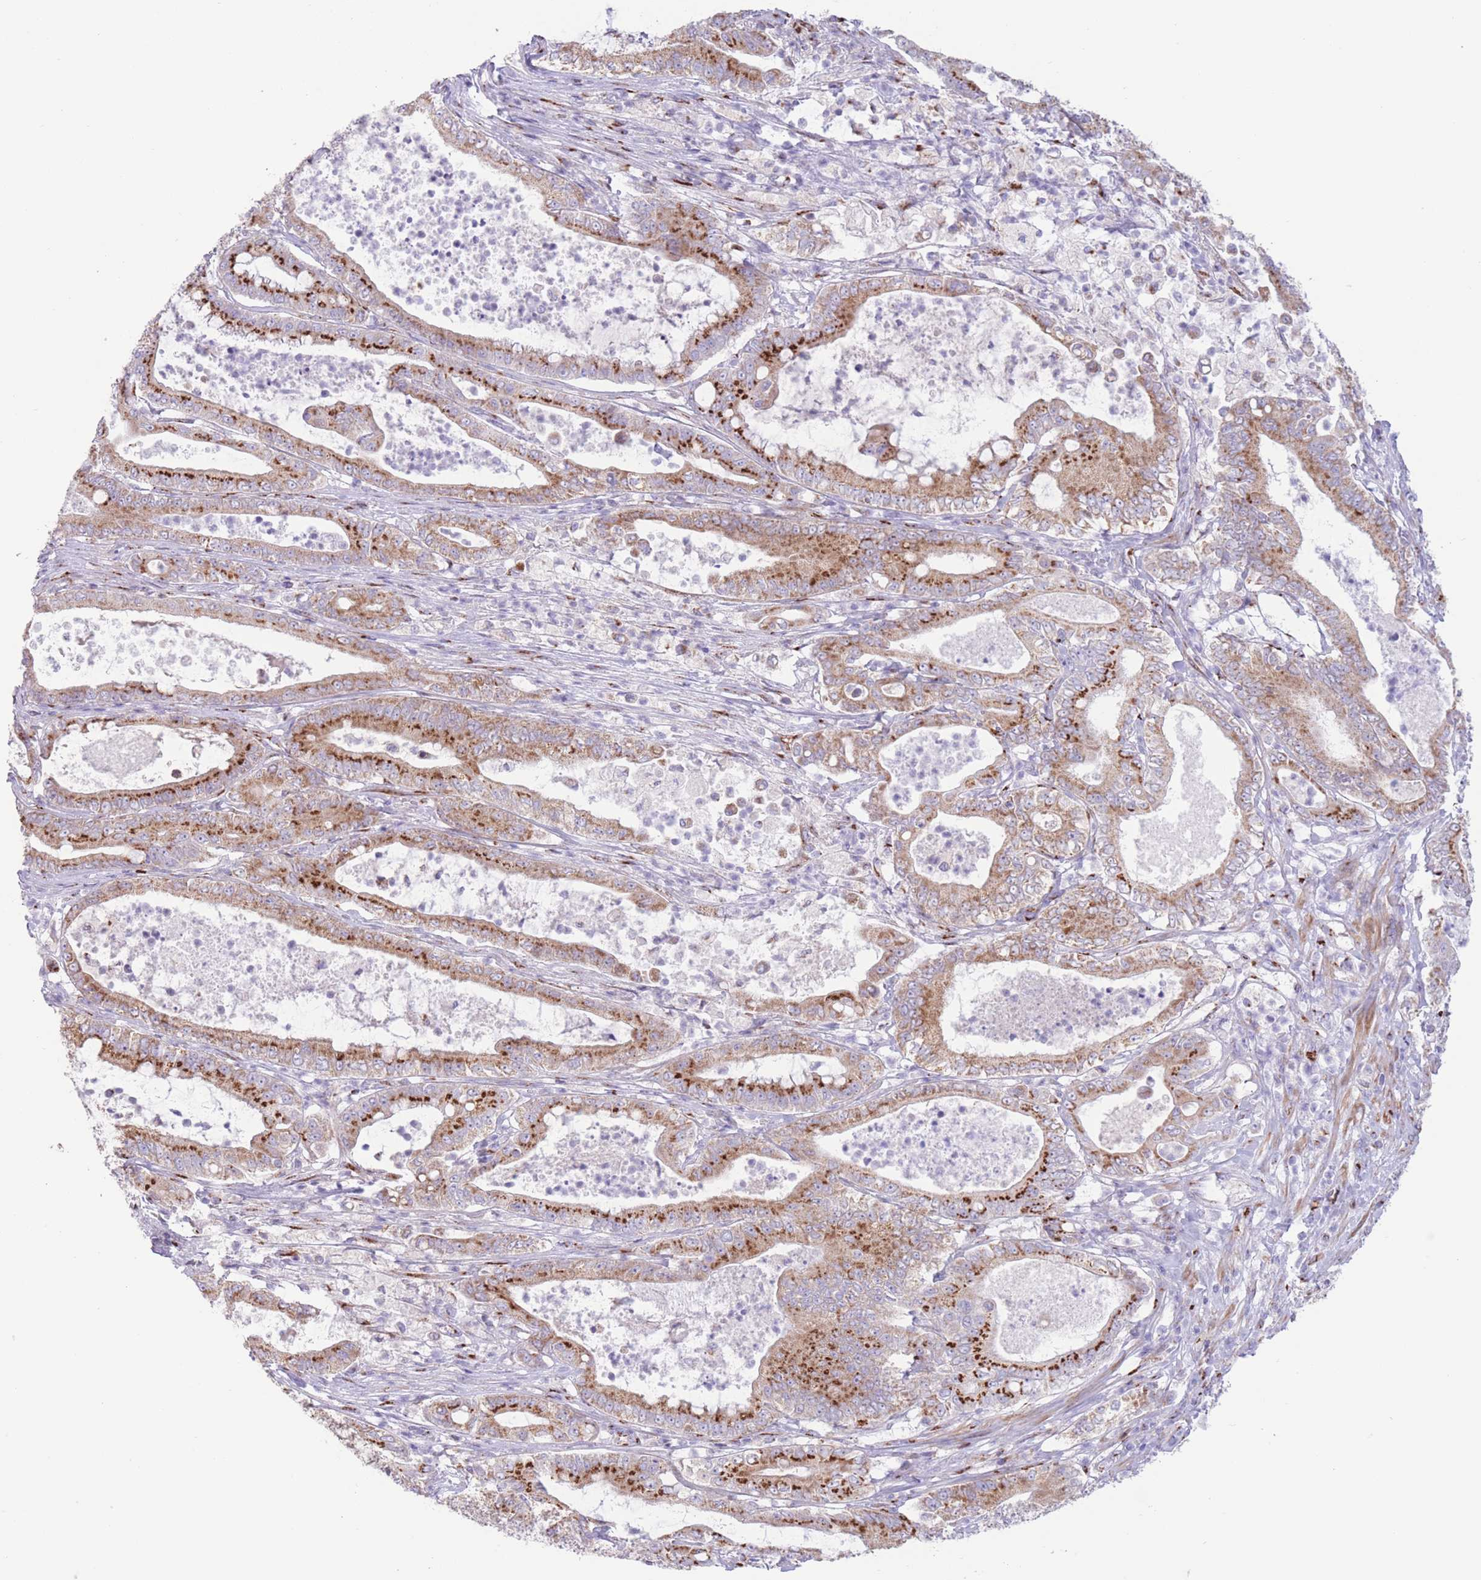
{"staining": {"intensity": "strong", "quantity": "25%-75%", "location": "cytoplasmic/membranous"}, "tissue": "pancreatic cancer", "cell_type": "Tumor cells", "image_type": "cancer", "snomed": [{"axis": "morphology", "description": "Adenocarcinoma, NOS"}, {"axis": "topography", "description": "Pancreas"}], "caption": "Protein staining by IHC exhibits strong cytoplasmic/membranous staining in approximately 25%-75% of tumor cells in adenocarcinoma (pancreatic). (IHC, brightfield microscopy, high magnification).", "gene": "MPND", "patient": {"sex": "male", "age": 71}}